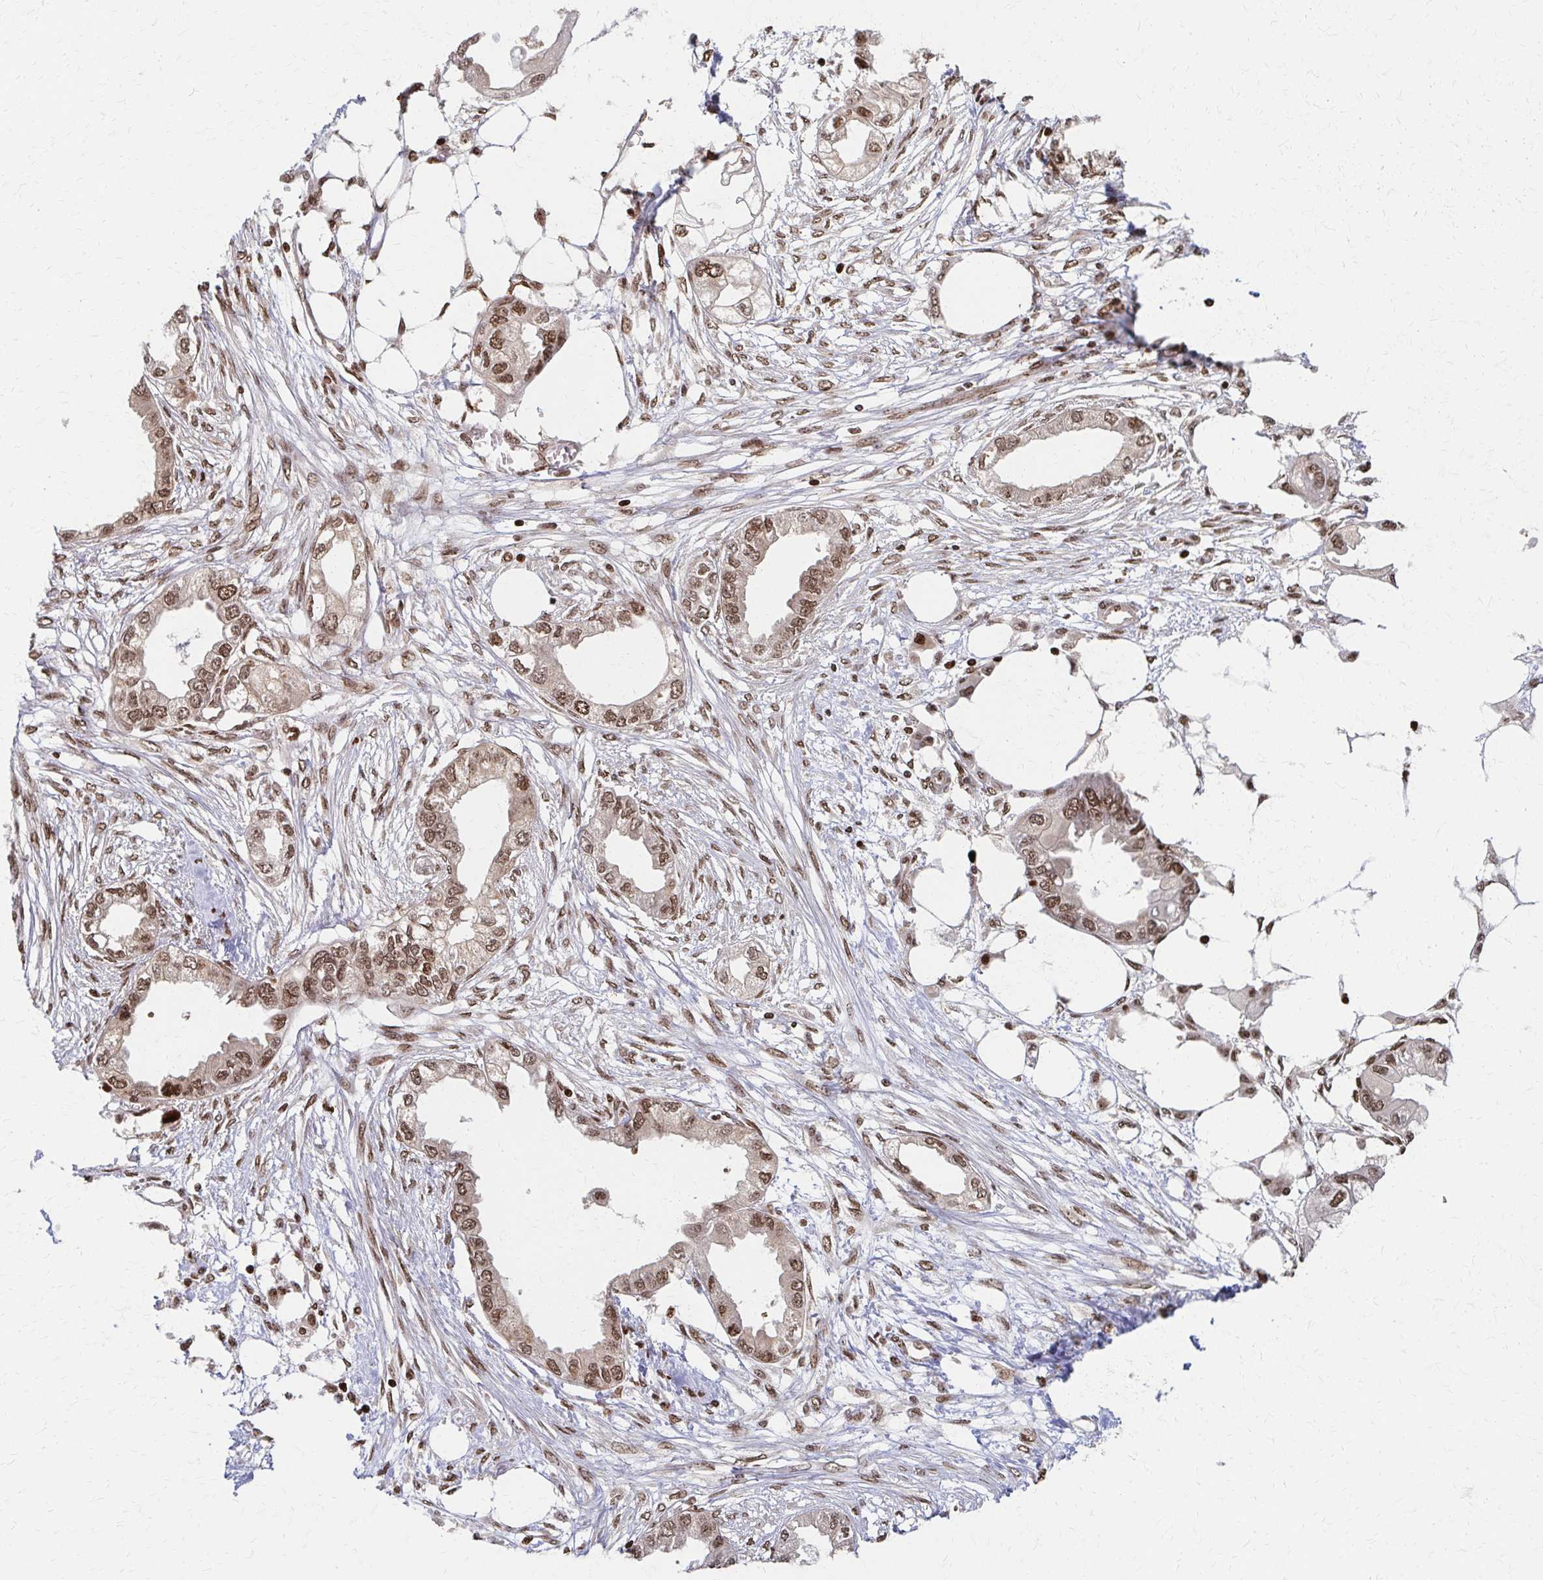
{"staining": {"intensity": "moderate", "quantity": ">75%", "location": "nuclear"}, "tissue": "endometrial cancer", "cell_type": "Tumor cells", "image_type": "cancer", "snomed": [{"axis": "morphology", "description": "Adenocarcinoma, NOS"}, {"axis": "morphology", "description": "Adenocarcinoma, metastatic, NOS"}, {"axis": "topography", "description": "Adipose tissue"}, {"axis": "topography", "description": "Endometrium"}], "caption": "Immunohistochemical staining of human metastatic adenocarcinoma (endometrial) exhibits medium levels of moderate nuclear protein staining in approximately >75% of tumor cells.", "gene": "PSMD7", "patient": {"sex": "female", "age": 67}}